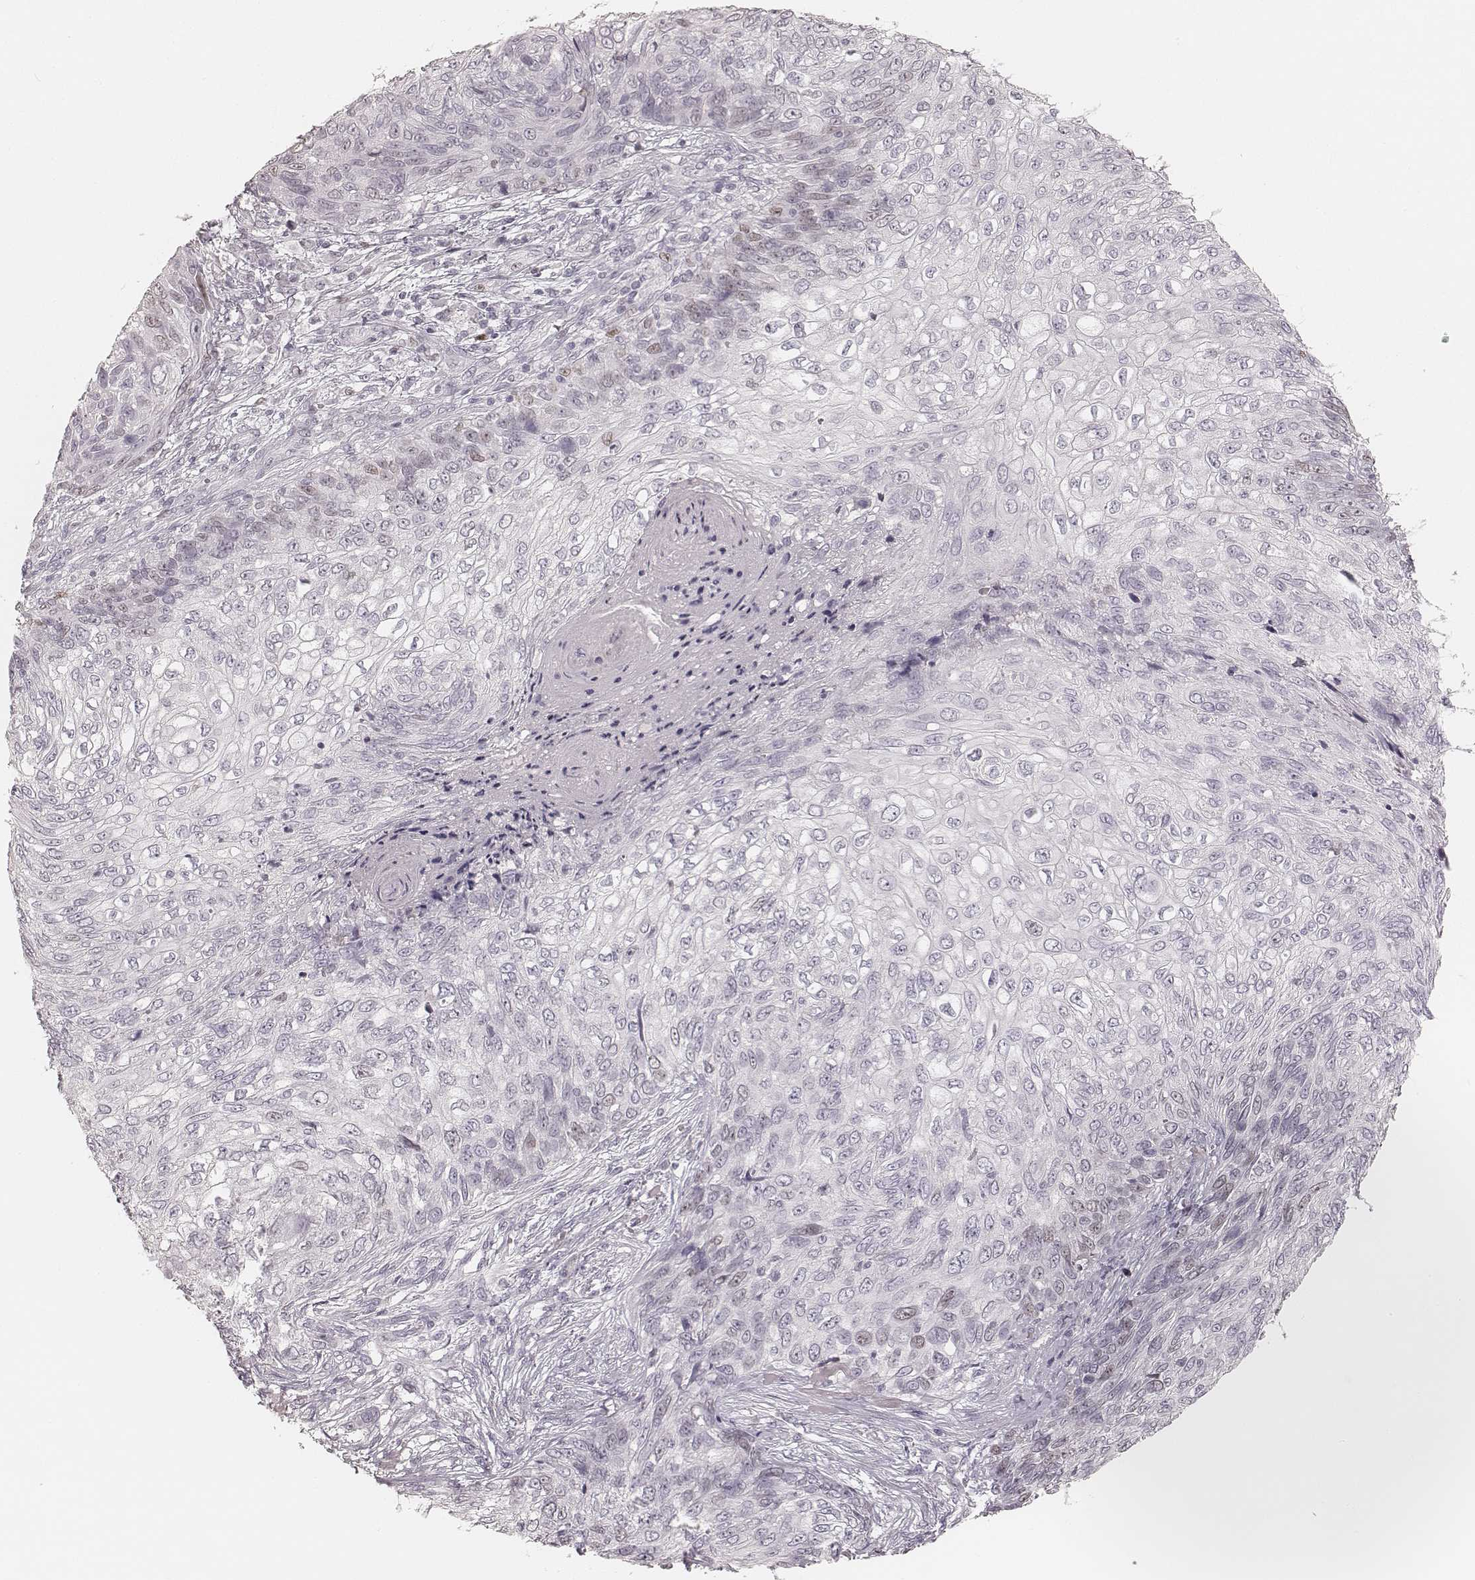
{"staining": {"intensity": "moderate", "quantity": "<25%", "location": "nuclear"}, "tissue": "skin cancer", "cell_type": "Tumor cells", "image_type": "cancer", "snomed": [{"axis": "morphology", "description": "Squamous cell carcinoma, NOS"}, {"axis": "topography", "description": "Skin"}], "caption": "Tumor cells show moderate nuclear expression in about <25% of cells in skin squamous cell carcinoma.", "gene": "TEX37", "patient": {"sex": "male", "age": 92}}